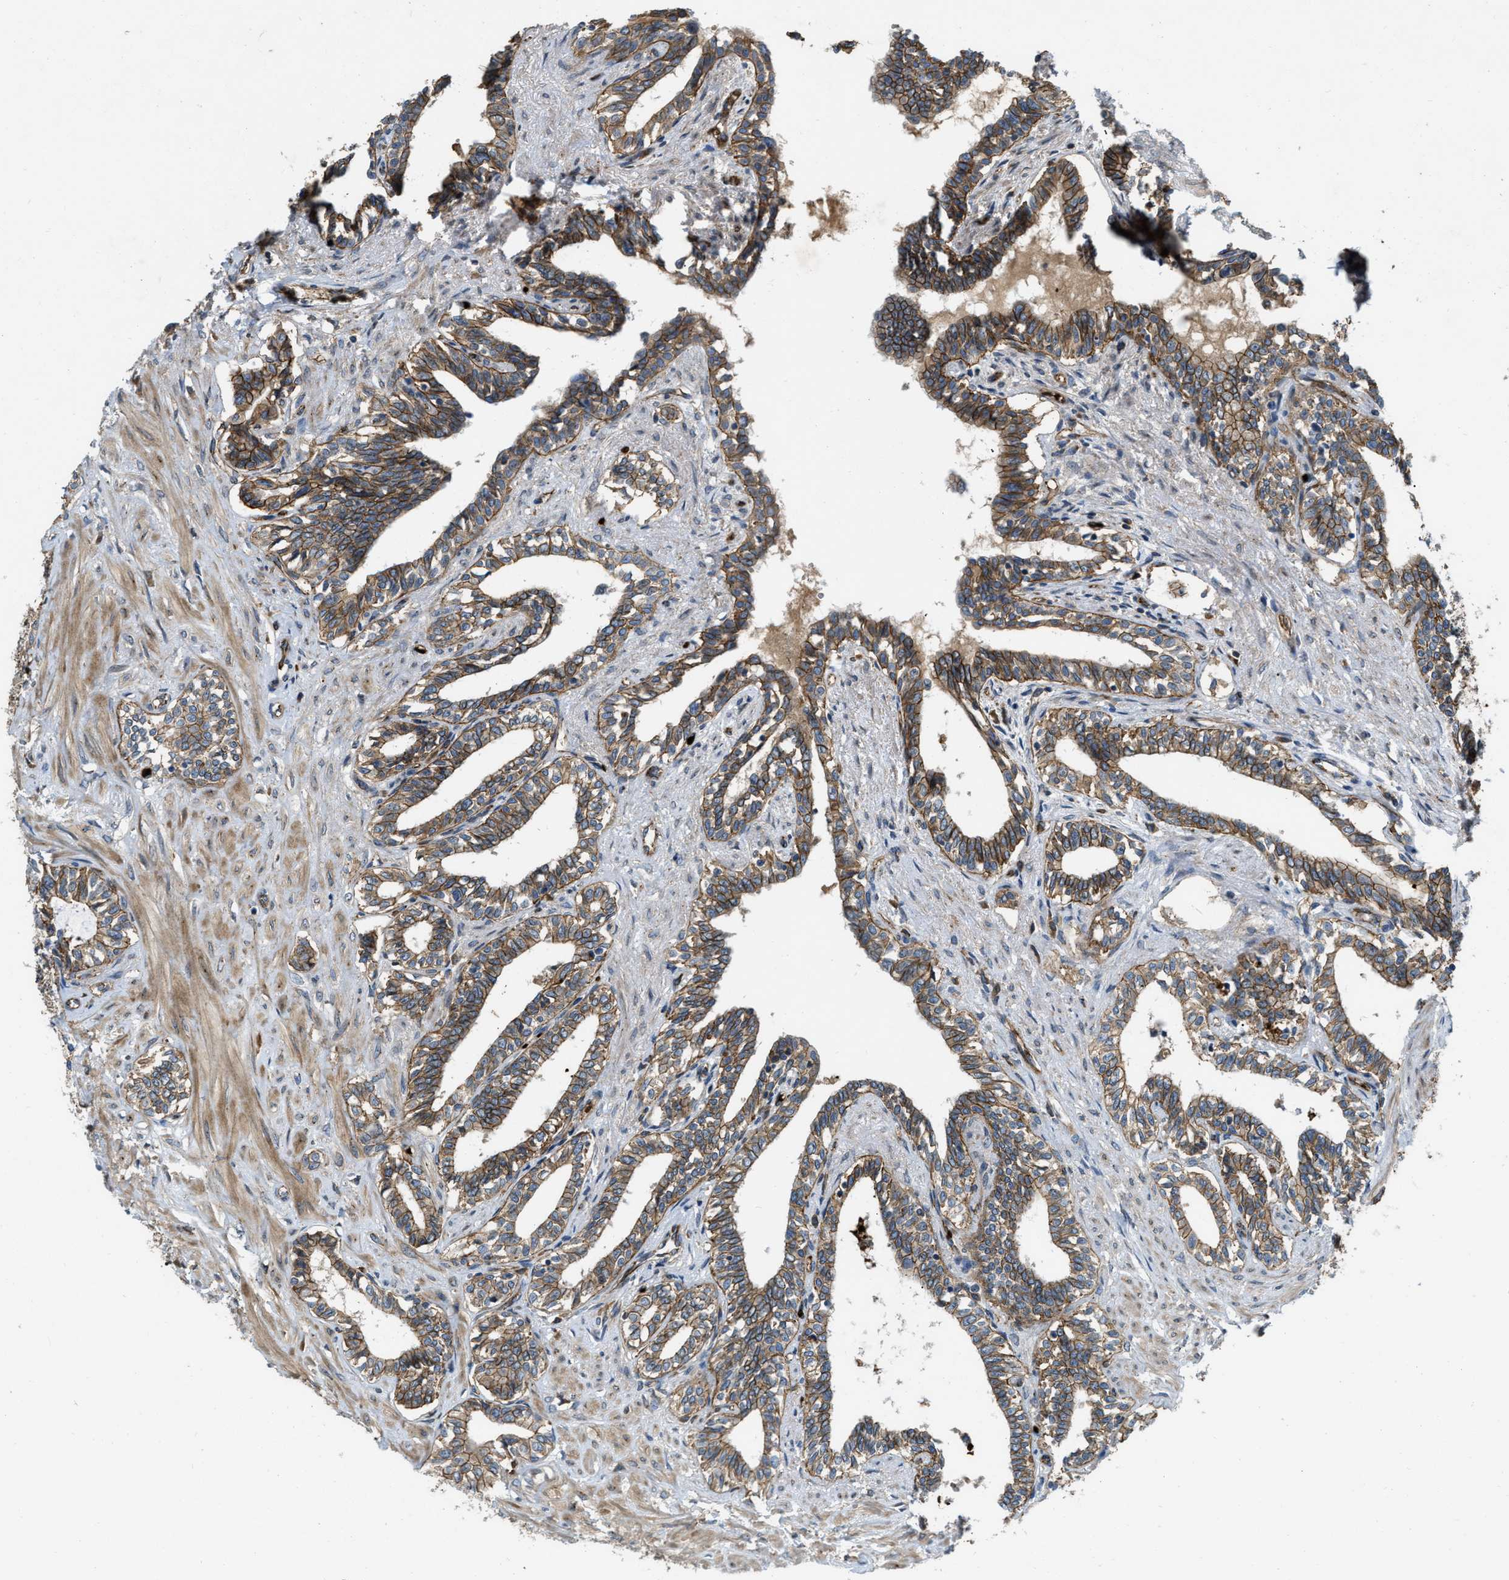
{"staining": {"intensity": "strong", "quantity": ">75%", "location": "cytoplasmic/membranous"}, "tissue": "seminal vesicle", "cell_type": "Glandular cells", "image_type": "normal", "snomed": [{"axis": "morphology", "description": "Normal tissue, NOS"}, {"axis": "morphology", "description": "Adenocarcinoma, High grade"}, {"axis": "topography", "description": "Prostate"}, {"axis": "topography", "description": "Seminal veicle"}], "caption": "Seminal vesicle stained for a protein shows strong cytoplasmic/membranous positivity in glandular cells. (DAB (3,3'-diaminobenzidine) IHC with brightfield microscopy, high magnification).", "gene": "ERC1", "patient": {"sex": "male", "age": 55}}